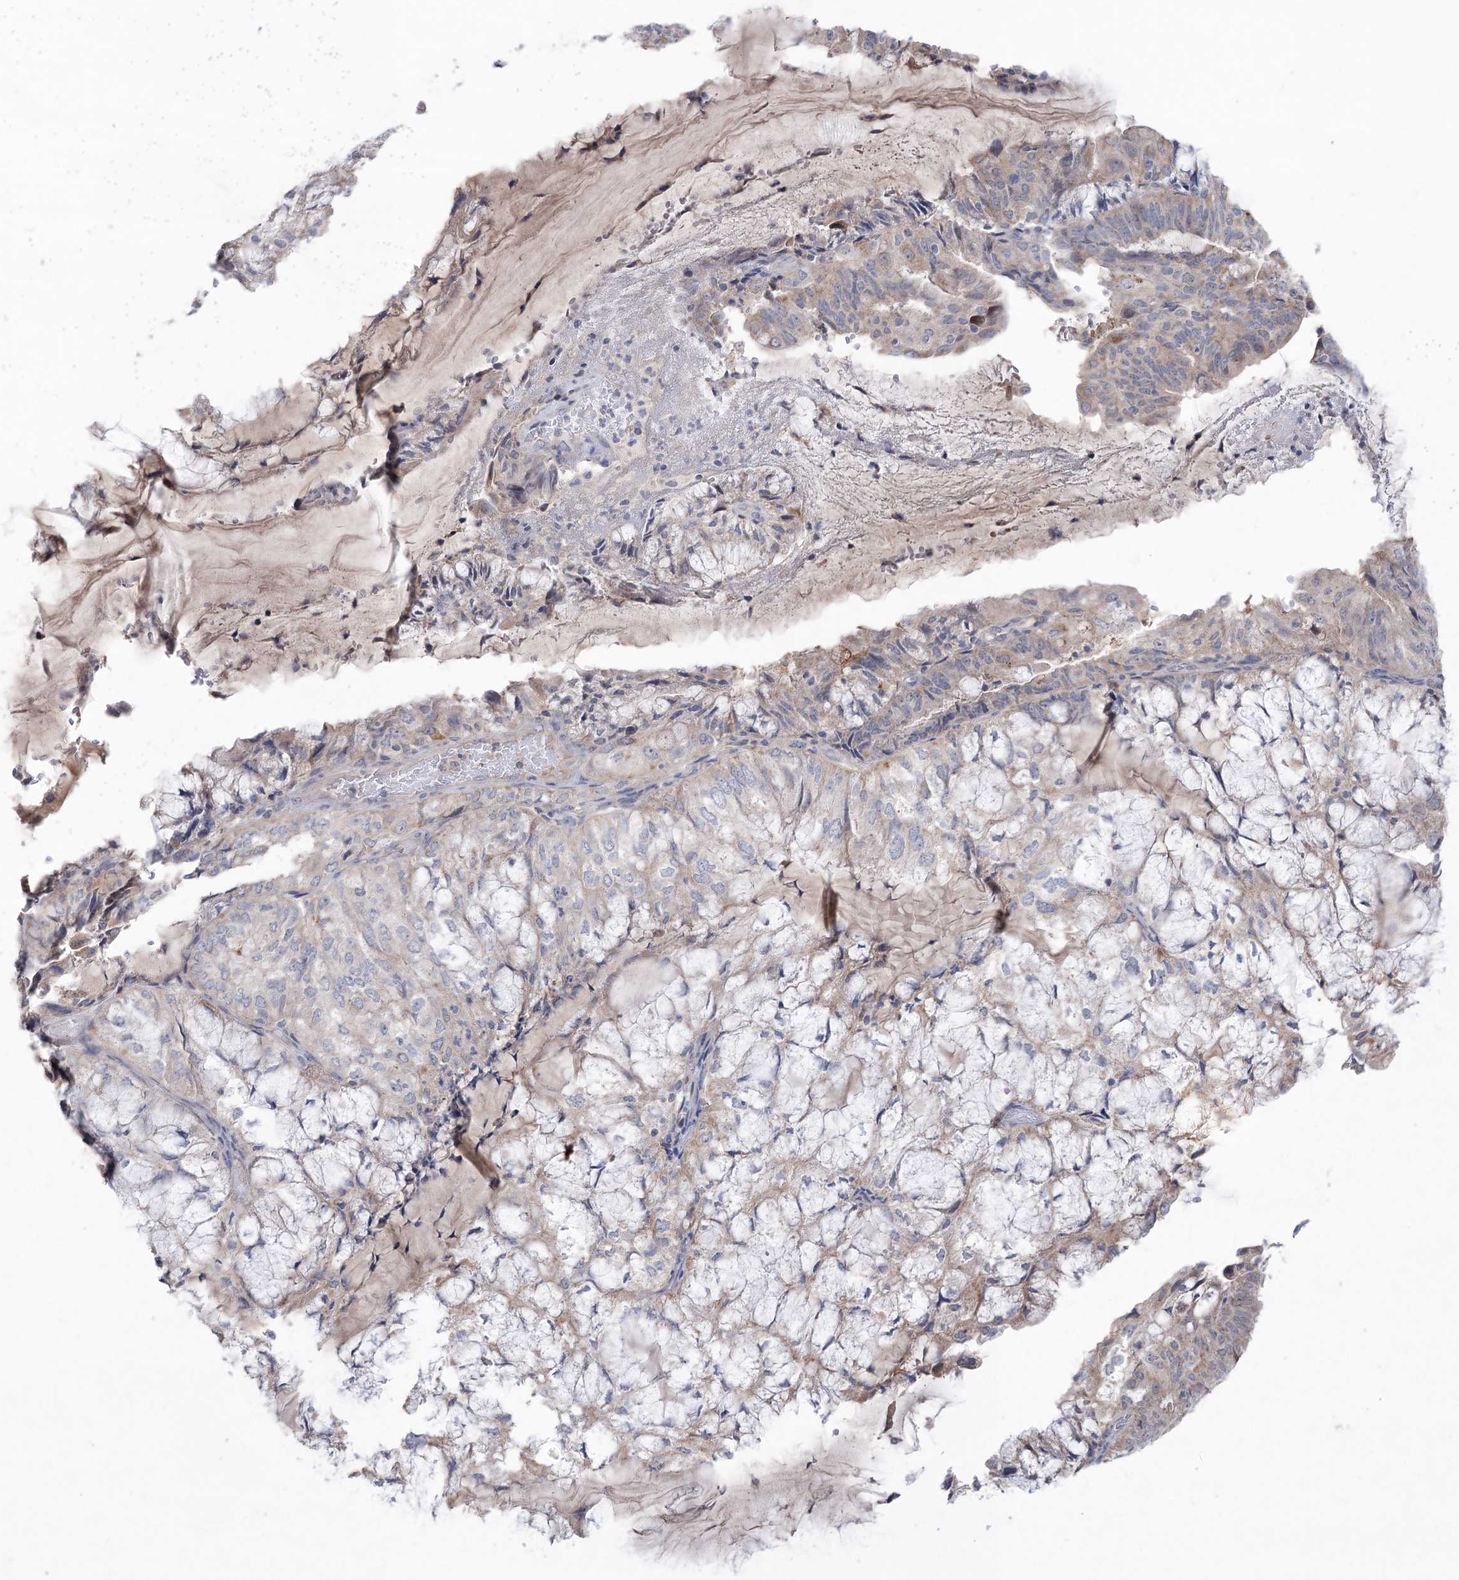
{"staining": {"intensity": "weak", "quantity": "25%-75%", "location": "cytoplasmic/membranous"}, "tissue": "endometrial cancer", "cell_type": "Tumor cells", "image_type": "cancer", "snomed": [{"axis": "morphology", "description": "Adenocarcinoma, NOS"}, {"axis": "topography", "description": "Endometrium"}], "caption": "IHC of human endometrial cancer (adenocarcinoma) exhibits low levels of weak cytoplasmic/membranous positivity in approximately 25%-75% of tumor cells.", "gene": "MTCH2", "patient": {"sex": "female", "age": 81}}